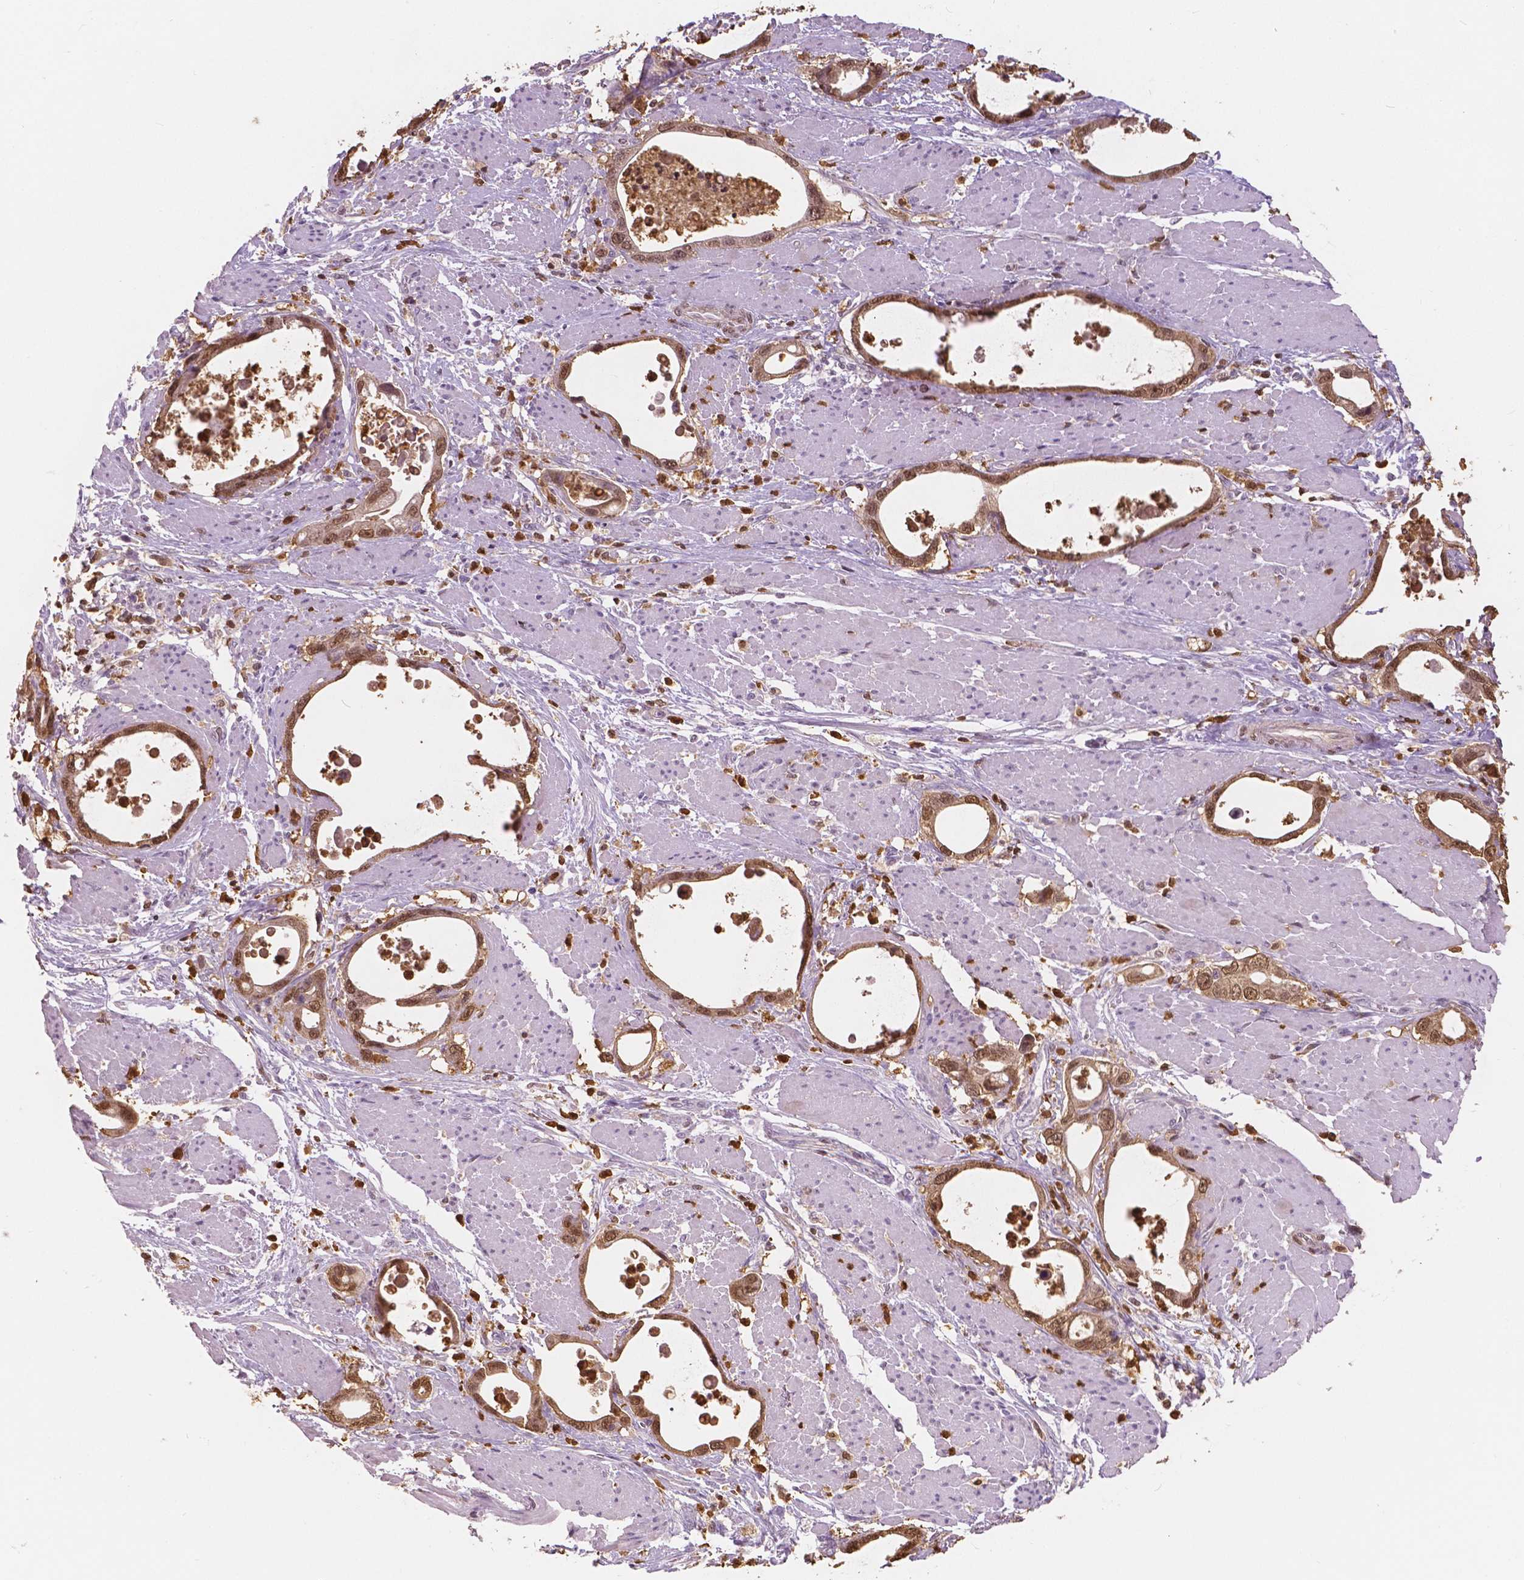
{"staining": {"intensity": "moderate", "quantity": ">75%", "location": "cytoplasmic/membranous,nuclear"}, "tissue": "stomach cancer", "cell_type": "Tumor cells", "image_type": "cancer", "snomed": [{"axis": "morphology", "description": "Adenocarcinoma, NOS"}, {"axis": "topography", "description": "Stomach, upper"}], "caption": "Immunohistochemistry (IHC) micrograph of neoplastic tissue: human stomach cancer (adenocarcinoma) stained using IHC demonstrates medium levels of moderate protein expression localized specifically in the cytoplasmic/membranous and nuclear of tumor cells, appearing as a cytoplasmic/membranous and nuclear brown color.", "gene": "S100A4", "patient": {"sex": "male", "age": 74}}